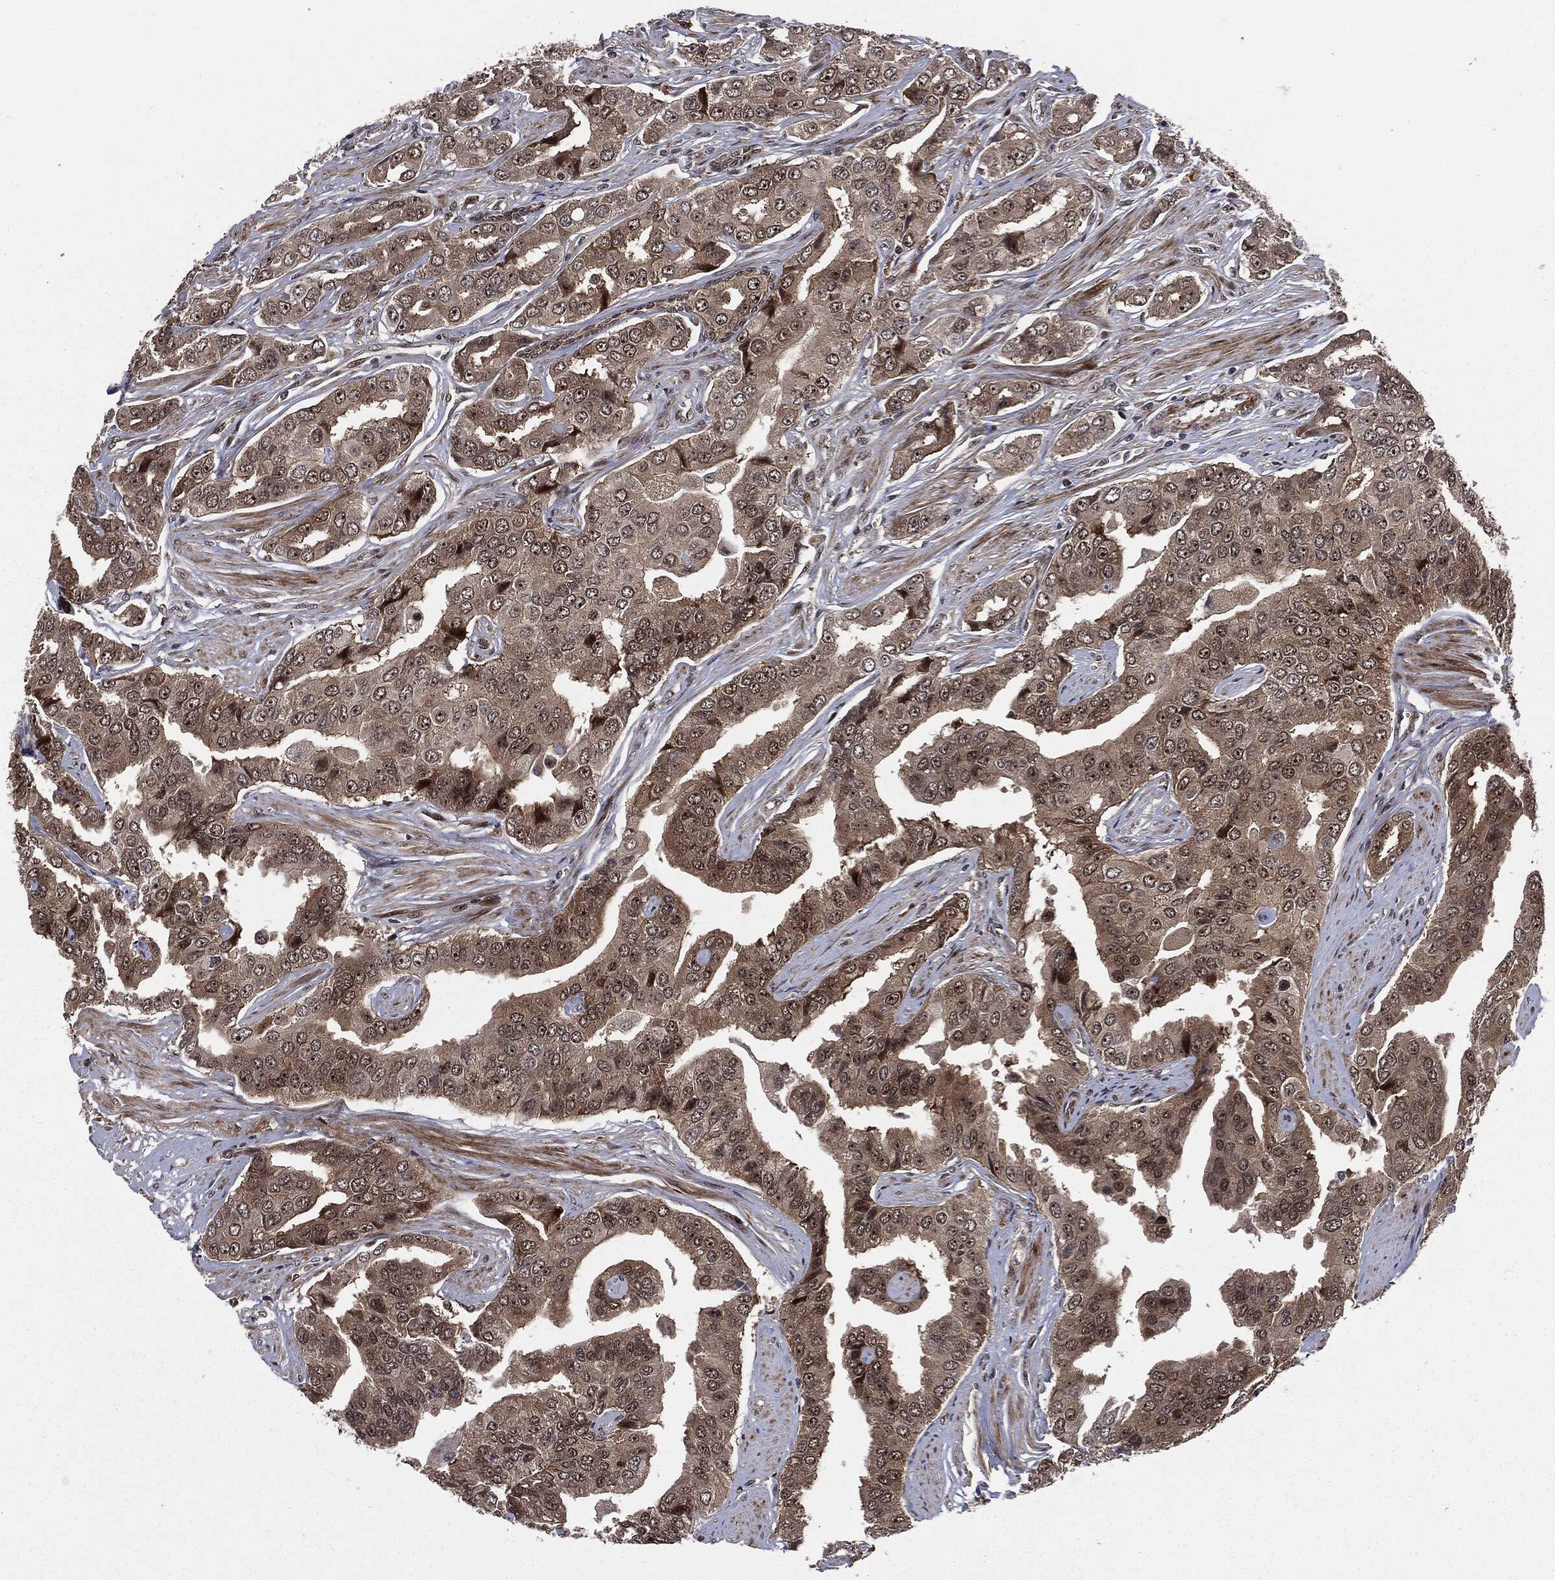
{"staining": {"intensity": "moderate", "quantity": ">75%", "location": "cytoplasmic/membranous,nuclear"}, "tissue": "prostate cancer", "cell_type": "Tumor cells", "image_type": "cancer", "snomed": [{"axis": "morphology", "description": "Adenocarcinoma, NOS"}, {"axis": "topography", "description": "Prostate and seminal vesicle, NOS"}, {"axis": "topography", "description": "Prostate"}], "caption": "Immunohistochemistry (IHC) staining of prostate adenocarcinoma, which shows medium levels of moderate cytoplasmic/membranous and nuclear expression in about >75% of tumor cells indicating moderate cytoplasmic/membranous and nuclear protein staining. The staining was performed using DAB (brown) for protein detection and nuclei were counterstained in hematoxylin (blue).", "gene": "SMAD4", "patient": {"sex": "male", "age": 69}}